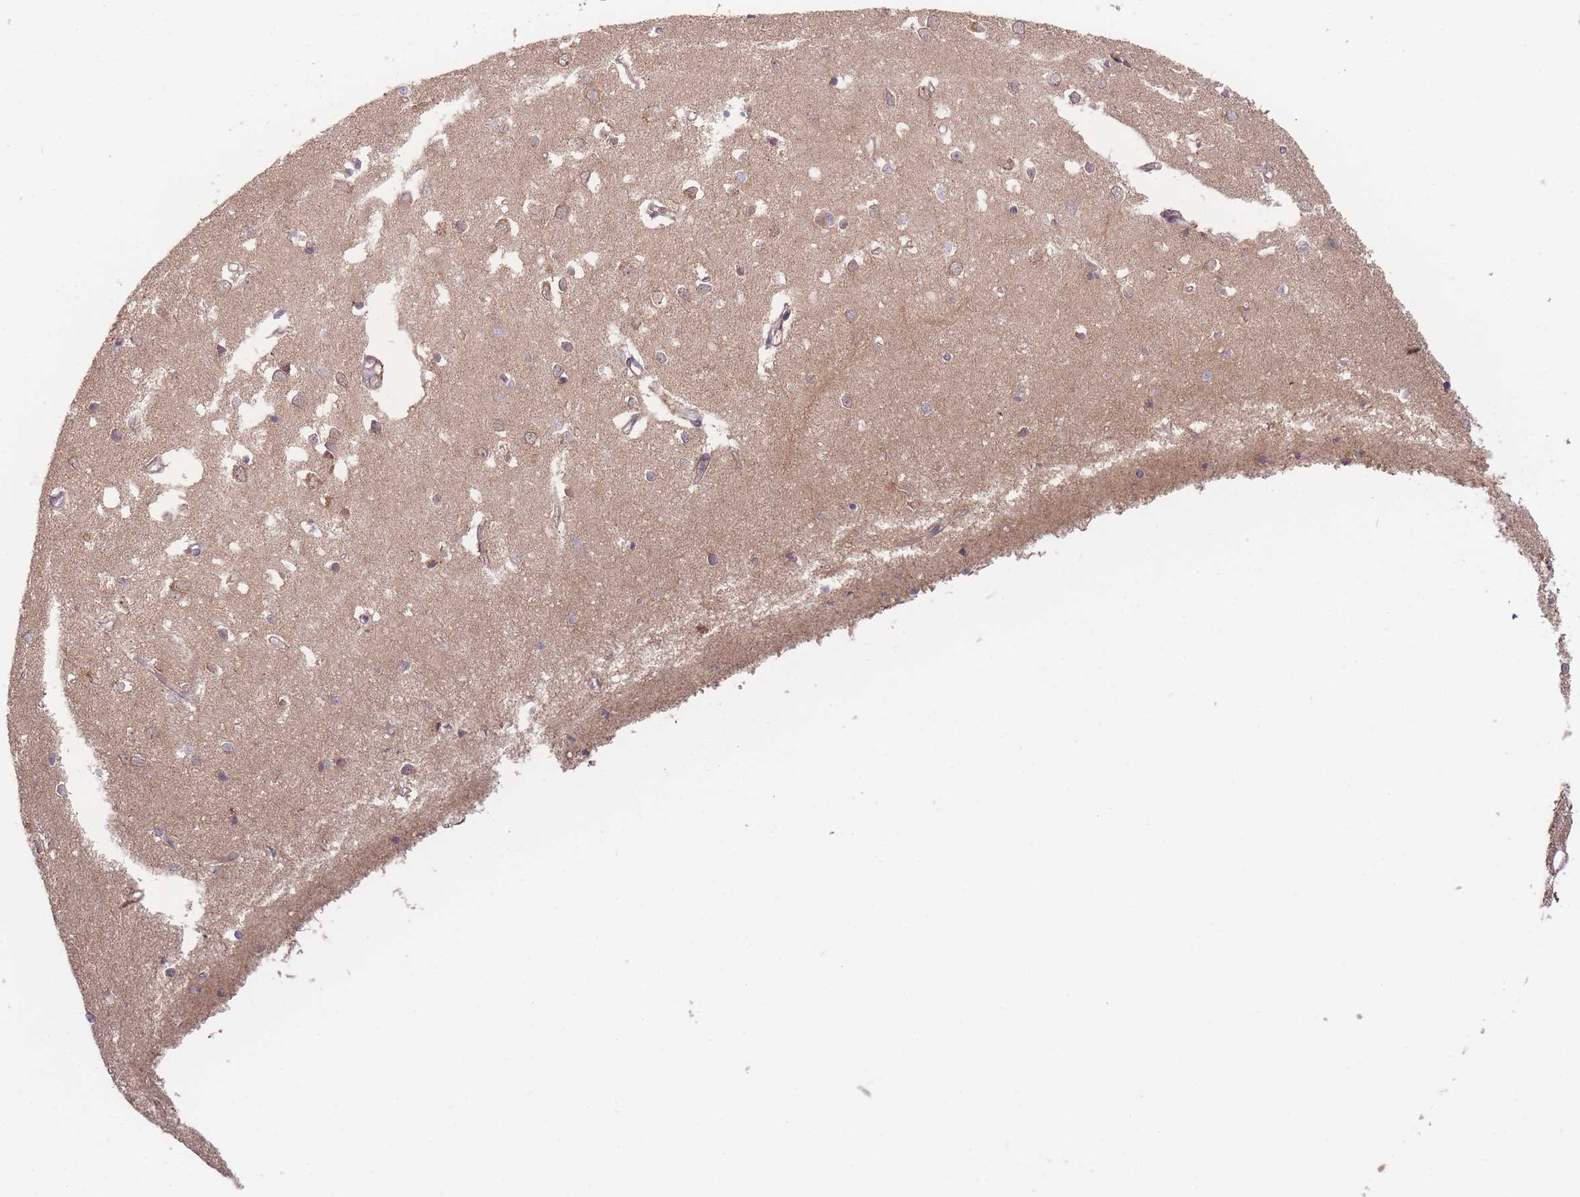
{"staining": {"intensity": "weak", "quantity": "25%-75%", "location": "cytoplasmic/membranous"}, "tissue": "cerebral cortex", "cell_type": "Endothelial cells", "image_type": "normal", "snomed": [{"axis": "morphology", "description": "Normal tissue, NOS"}, {"axis": "topography", "description": "Cerebral cortex"}], "caption": "The image shows staining of normal cerebral cortex, revealing weak cytoplasmic/membranous protein expression (brown color) within endothelial cells. The staining was performed using DAB (3,3'-diaminobenzidine) to visualize the protein expression in brown, while the nuclei were stained in blue with hematoxylin (Magnification: 20x).", "gene": "ATP5MGL", "patient": {"sex": "female", "age": 64}}